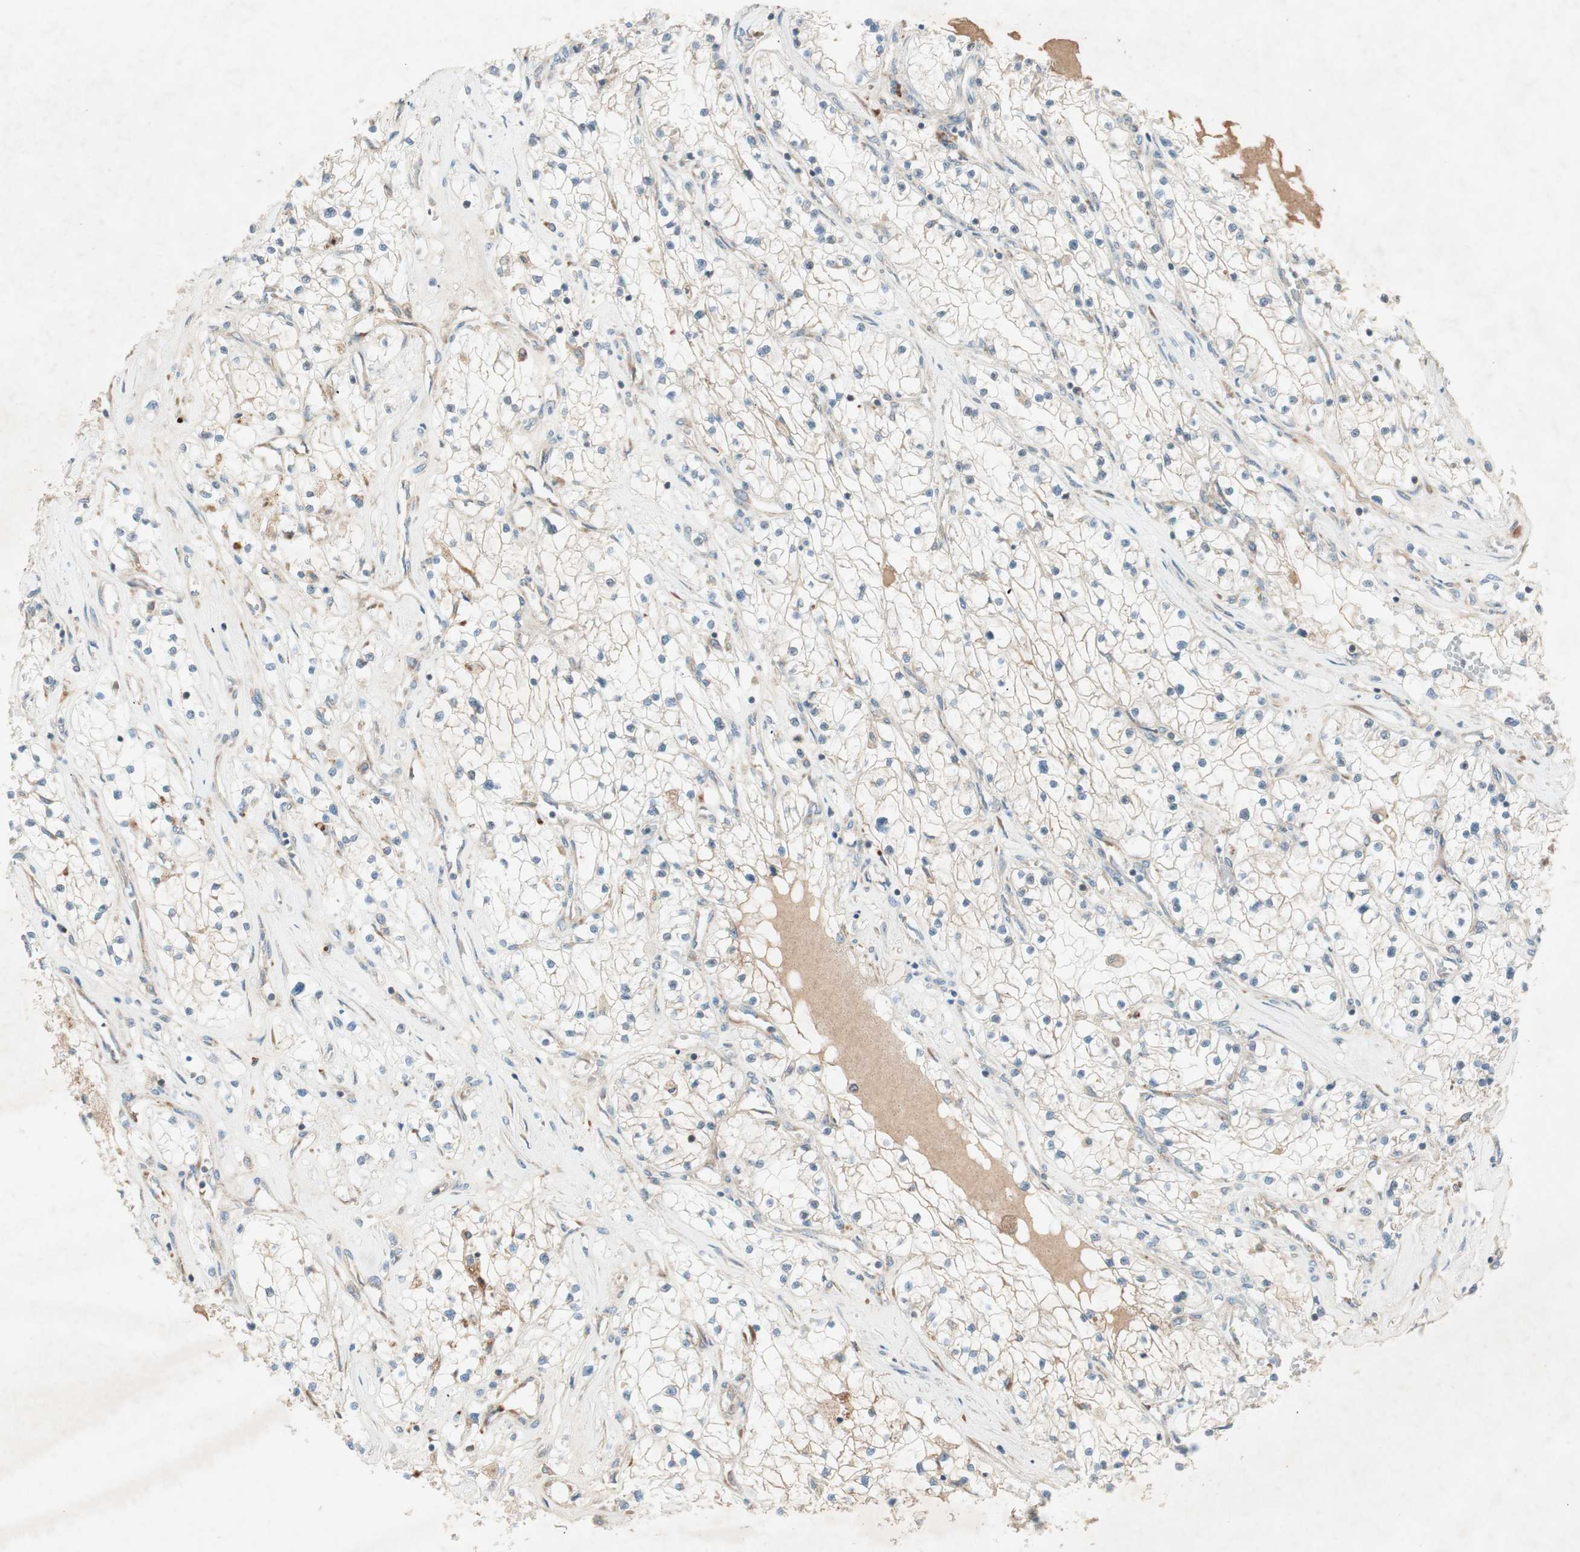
{"staining": {"intensity": "weak", "quantity": "25%-75%", "location": "cytoplasmic/membranous"}, "tissue": "renal cancer", "cell_type": "Tumor cells", "image_type": "cancer", "snomed": [{"axis": "morphology", "description": "Adenocarcinoma, NOS"}, {"axis": "topography", "description": "Kidney"}], "caption": "Brown immunohistochemical staining in renal adenocarcinoma exhibits weak cytoplasmic/membranous staining in approximately 25%-75% of tumor cells.", "gene": "RPL23", "patient": {"sex": "male", "age": 68}}